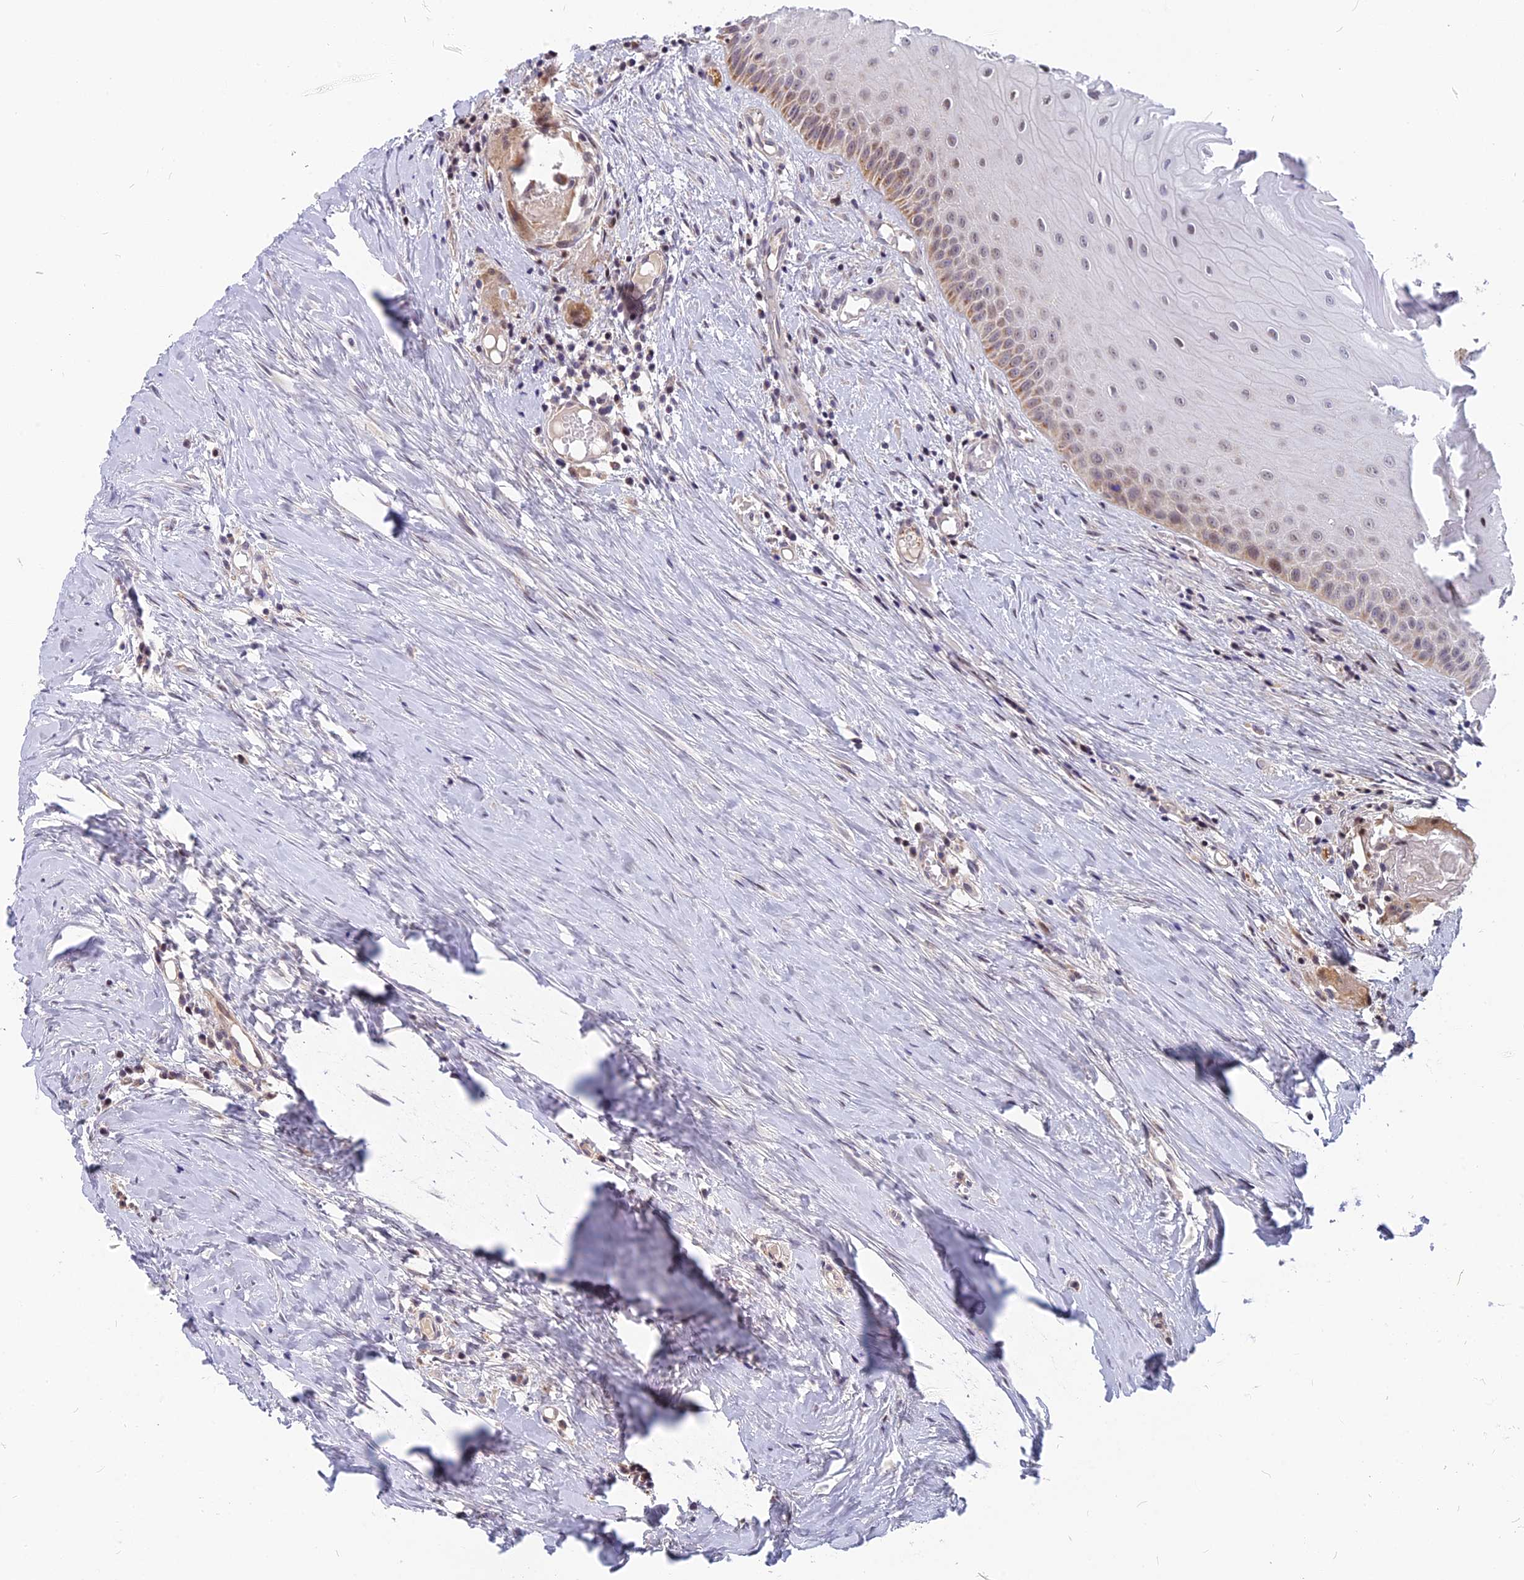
{"staining": {"intensity": "moderate", "quantity": "25%-75%", "location": "cytoplasmic/membranous,nuclear"}, "tissue": "oral mucosa", "cell_type": "Squamous epithelial cells", "image_type": "normal", "snomed": [{"axis": "morphology", "description": "Normal tissue, NOS"}, {"axis": "topography", "description": "Skeletal muscle"}, {"axis": "topography", "description": "Oral tissue"}, {"axis": "topography", "description": "Peripheral nerve tissue"}], "caption": "Moderate cytoplasmic/membranous,nuclear protein expression is identified in approximately 25%-75% of squamous epithelial cells in oral mucosa.", "gene": "CMC1", "patient": {"sex": "female", "age": 84}}